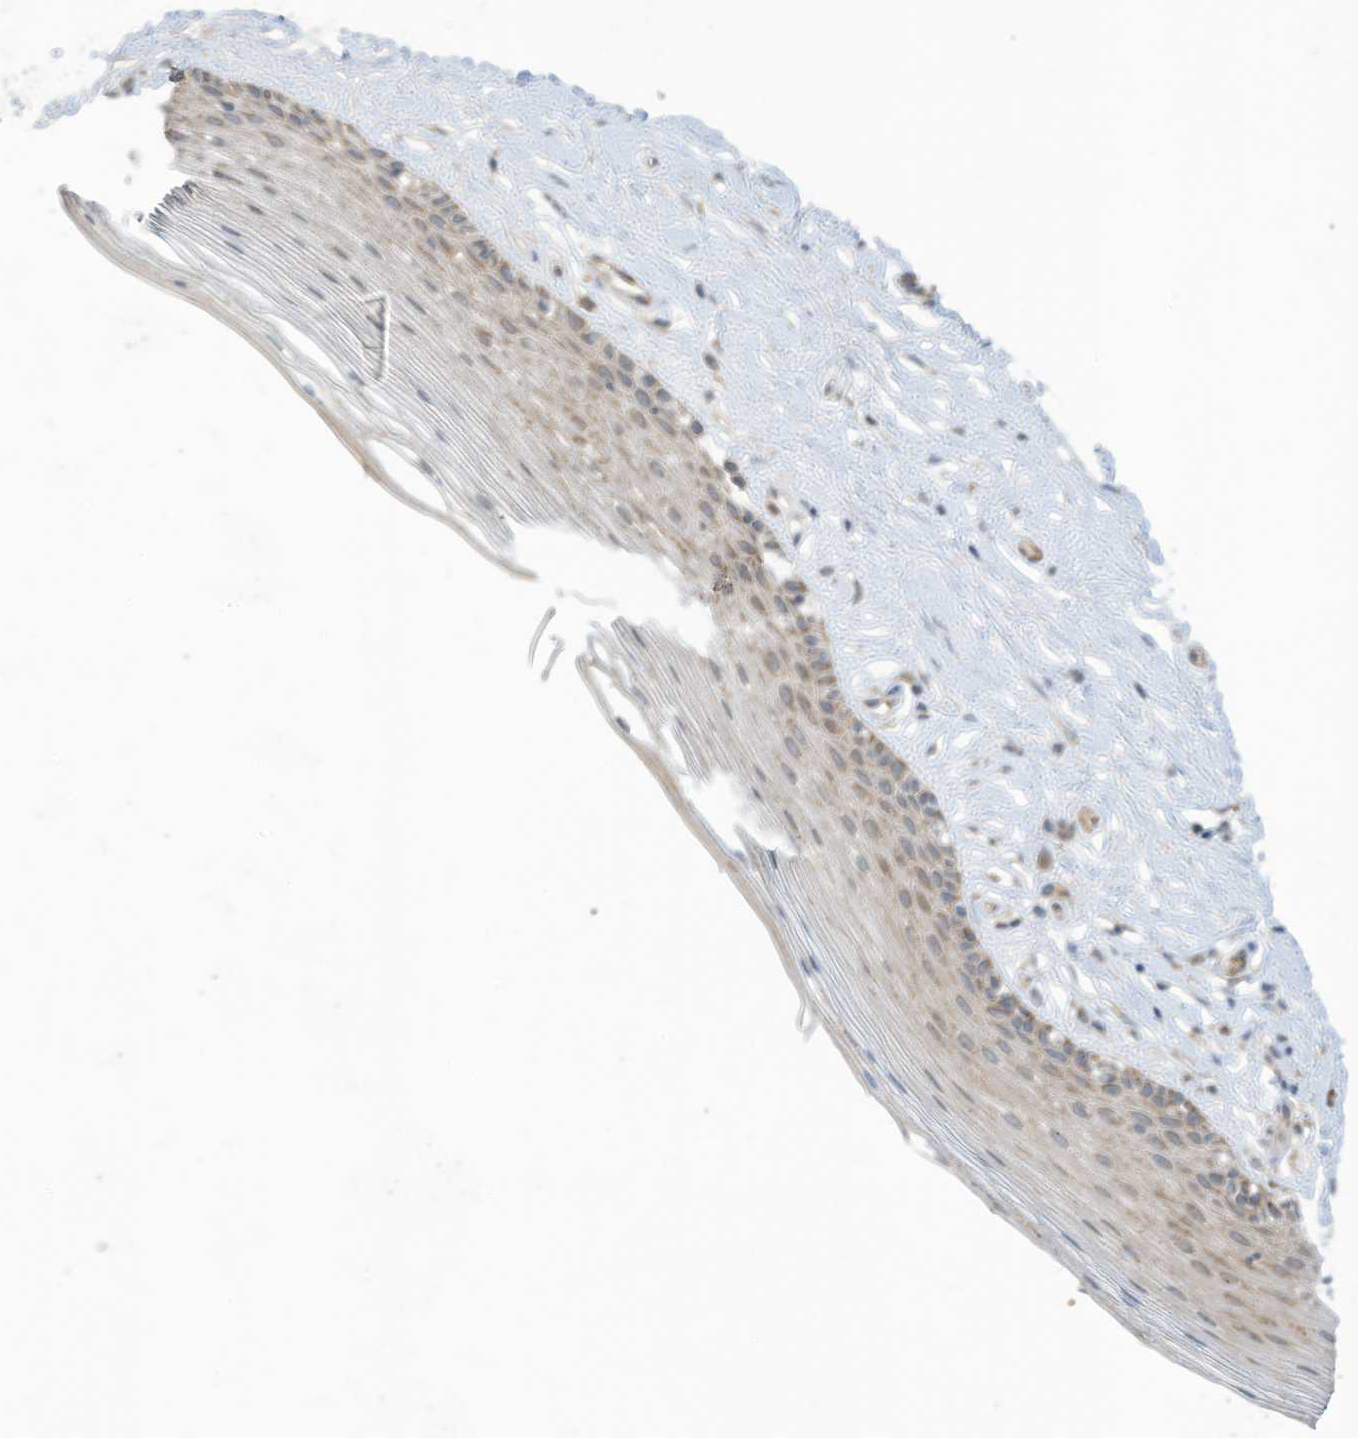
{"staining": {"intensity": "moderate", "quantity": "25%-75%", "location": "cytoplasmic/membranous"}, "tissue": "vagina", "cell_type": "Squamous epithelial cells", "image_type": "normal", "snomed": [{"axis": "morphology", "description": "Normal tissue, NOS"}, {"axis": "topography", "description": "Vagina"}], "caption": "A brown stain labels moderate cytoplasmic/membranous positivity of a protein in squamous epithelial cells of benign vagina.", "gene": "SCGB1D2", "patient": {"sex": "female", "age": 46}}